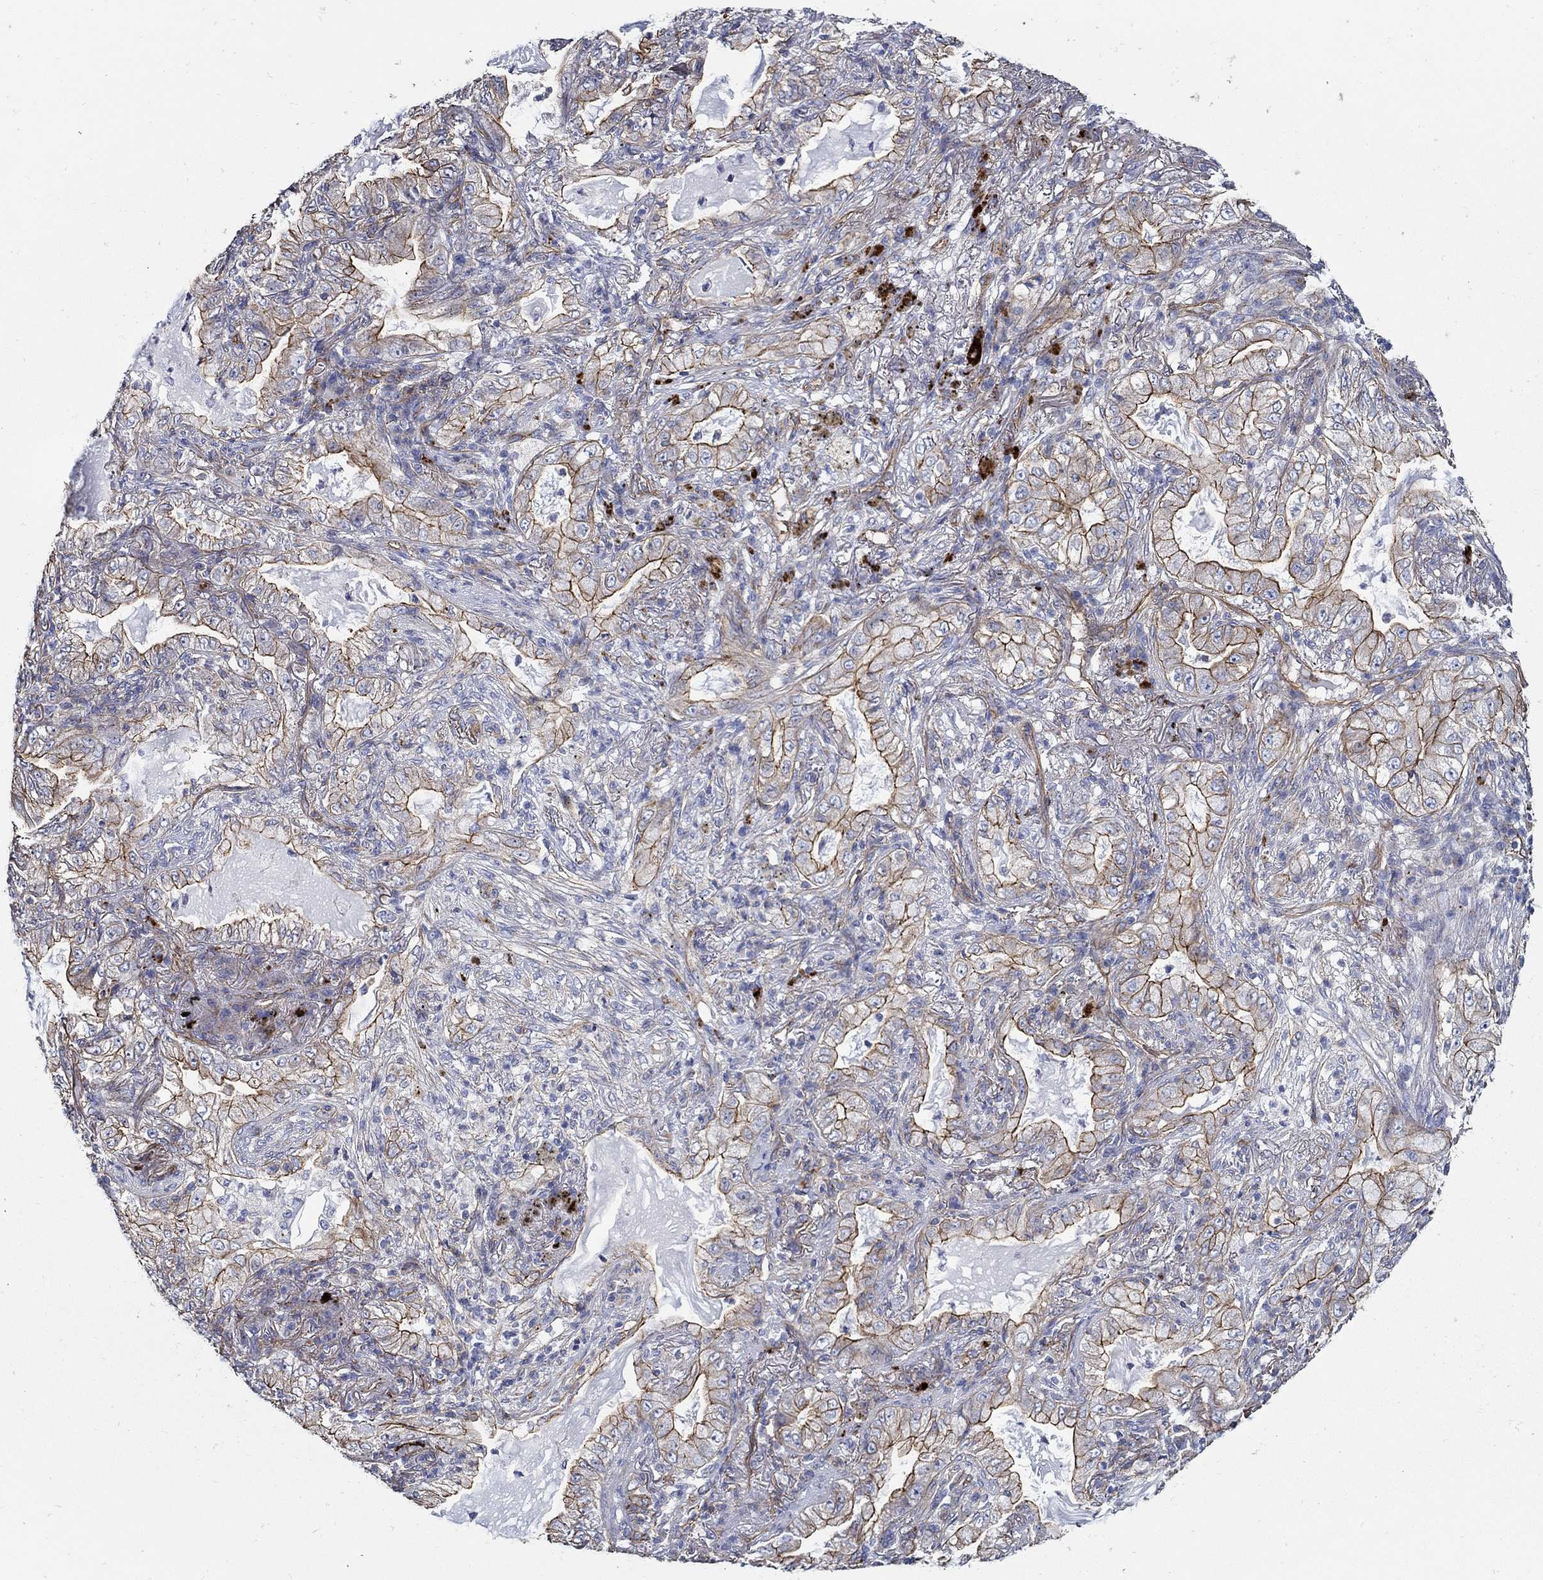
{"staining": {"intensity": "strong", "quantity": ">75%", "location": "cytoplasmic/membranous"}, "tissue": "lung cancer", "cell_type": "Tumor cells", "image_type": "cancer", "snomed": [{"axis": "morphology", "description": "Adenocarcinoma, NOS"}, {"axis": "topography", "description": "Lung"}], "caption": "Lung adenocarcinoma tissue displays strong cytoplasmic/membranous positivity in about >75% of tumor cells, visualized by immunohistochemistry. The protein of interest is stained brown, and the nuclei are stained in blue (DAB IHC with brightfield microscopy, high magnification).", "gene": "APBB3", "patient": {"sex": "female", "age": 73}}